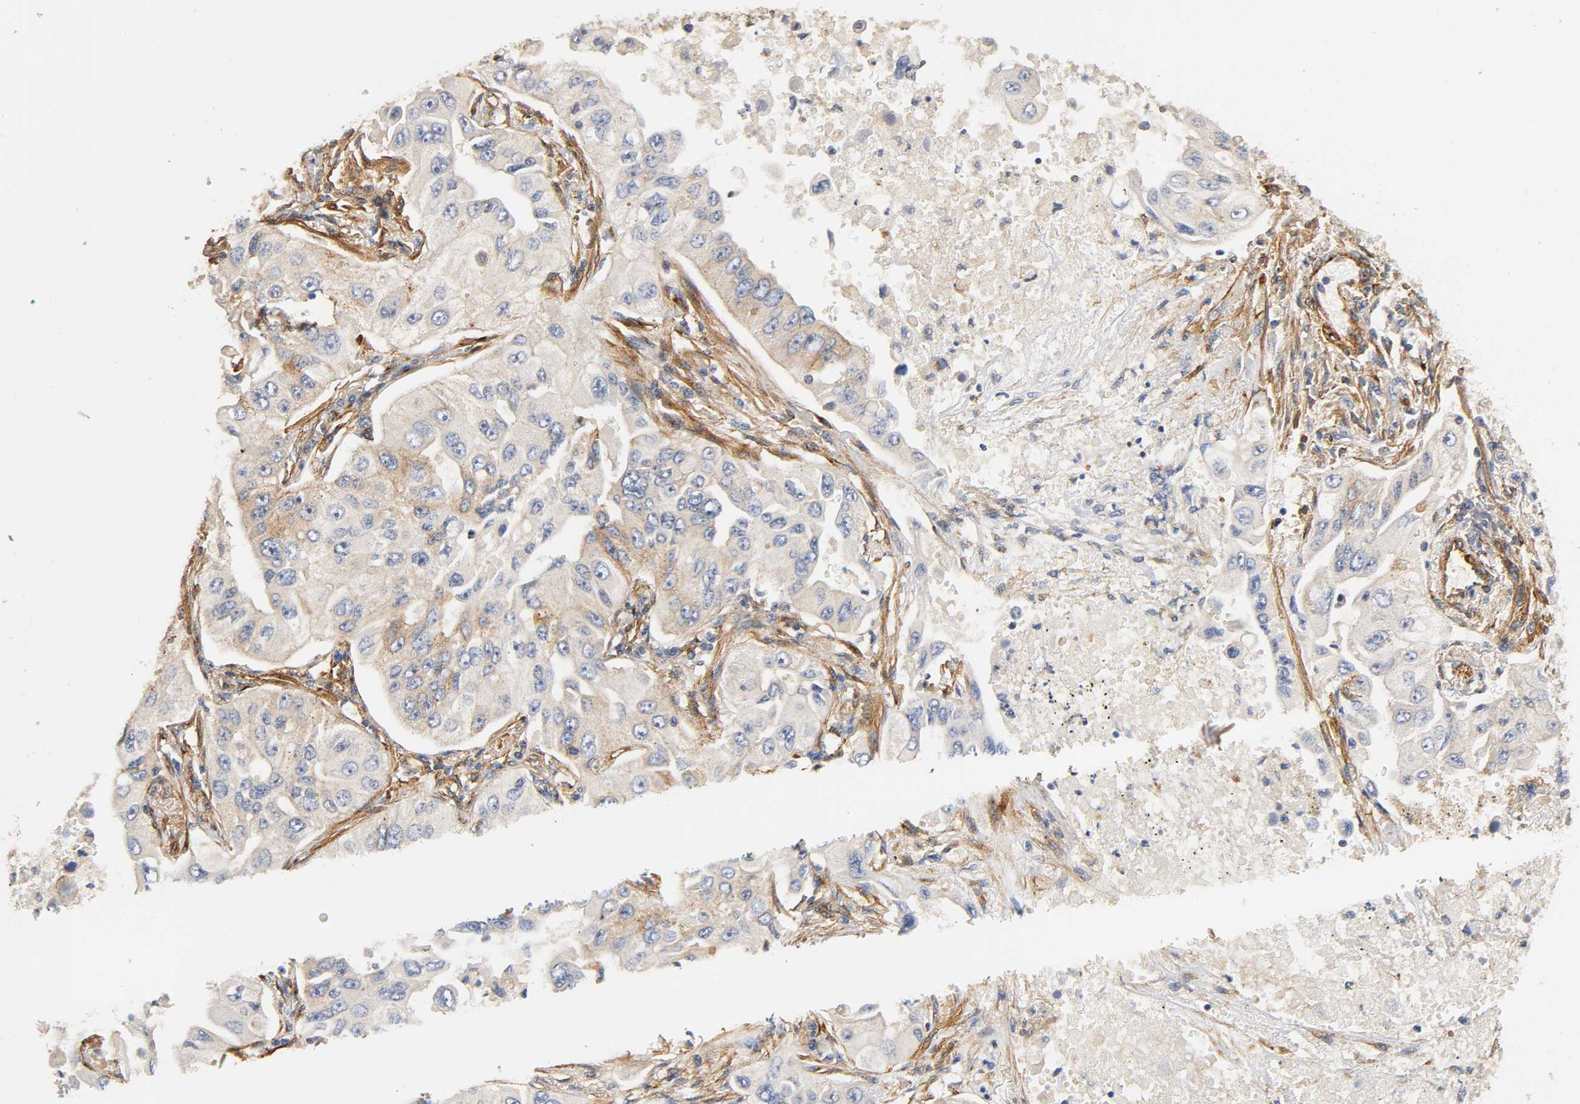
{"staining": {"intensity": "weak", "quantity": "25%-75%", "location": "cytoplasmic/membranous"}, "tissue": "lung cancer", "cell_type": "Tumor cells", "image_type": "cancer", "snomed": [{"axis": "morphology", "description": "Adenocarcinoma, NOS"}, {"axis": "topography", "description": "Lung"}], "caption": "Lung adenocarcinoma stained with a protein marker reveals weak staining in tumor cells.", "gene": "IFITM3", "patient": {"sex": "male", "age": 84}}